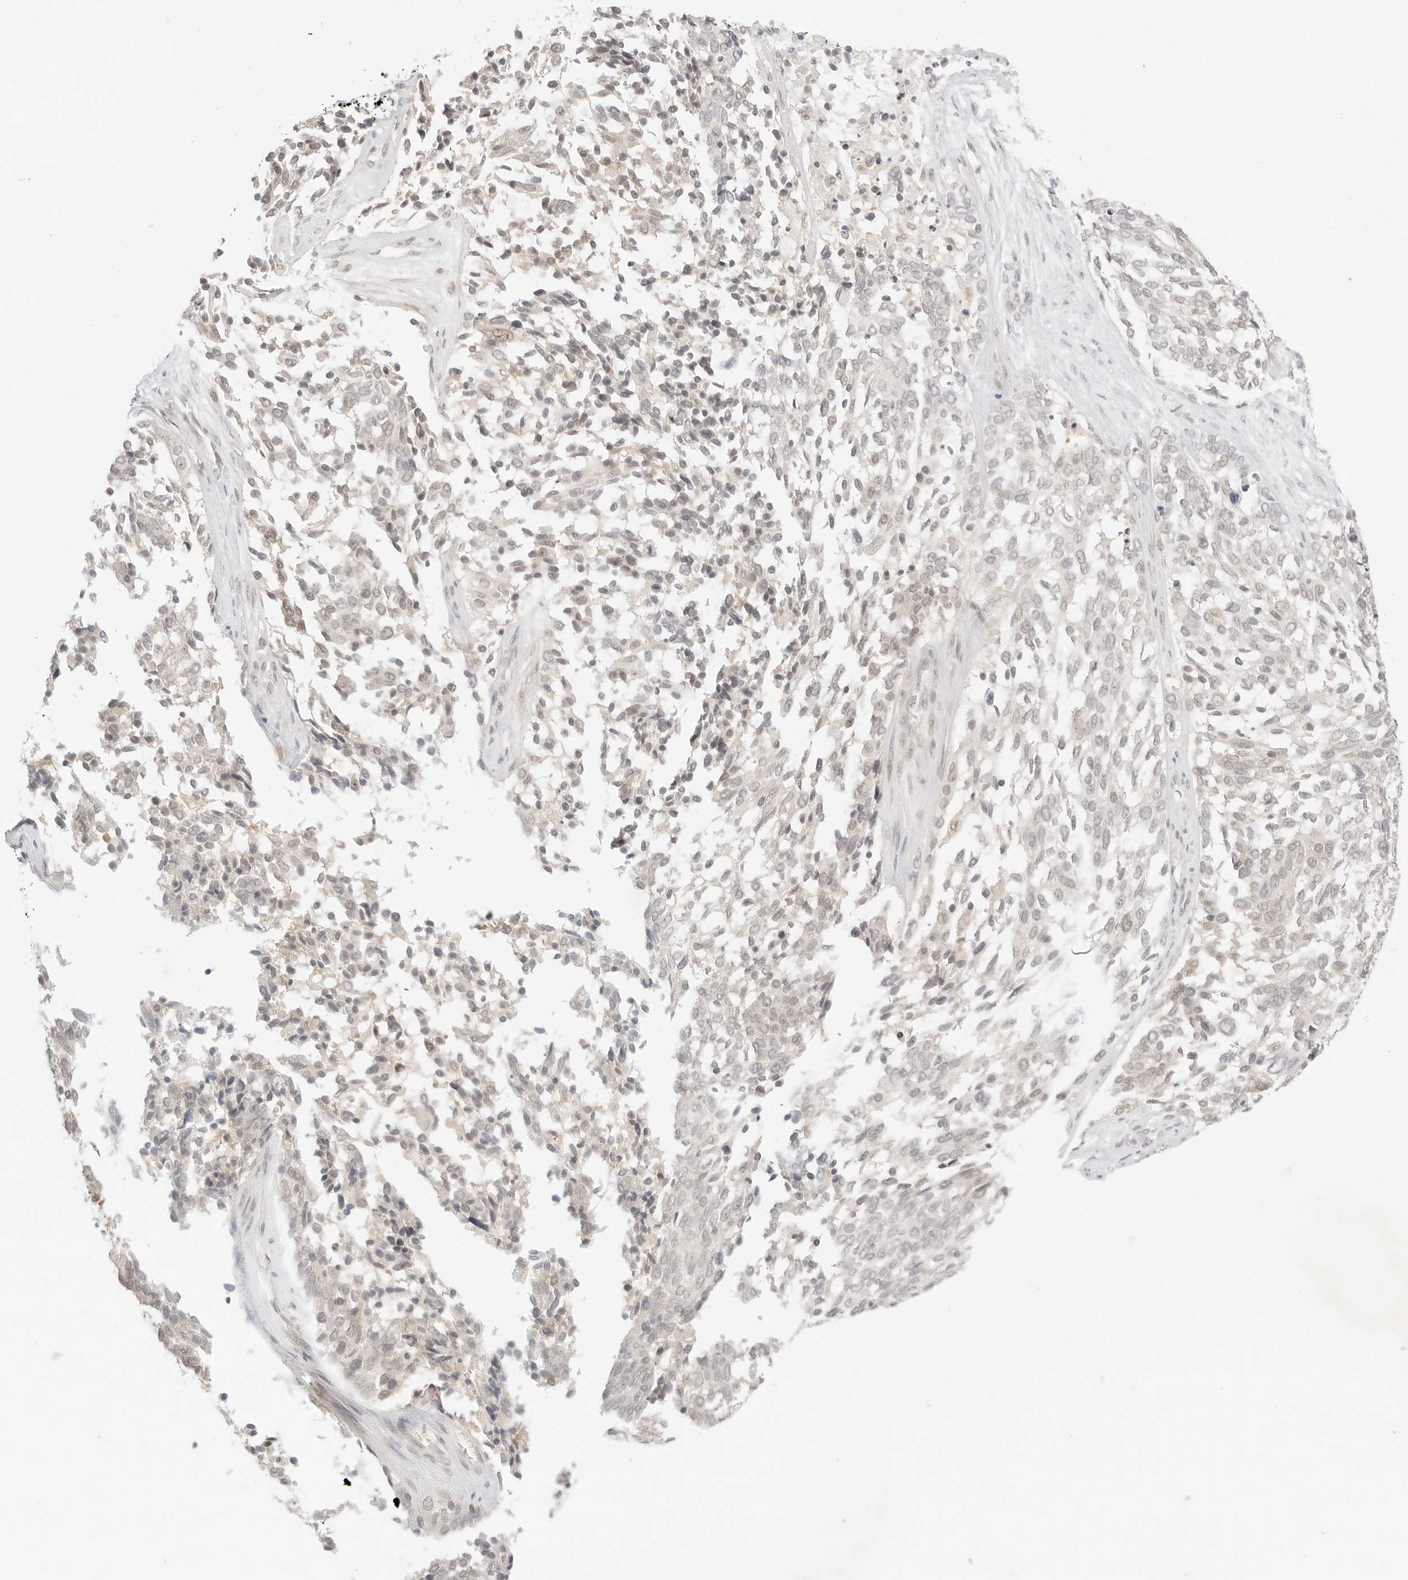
{"staining": {"intensity": "weak", "quantity": "25%-75%", "location": "cytoplasmic/membranous"}, "tissue": "ovarian cancer", "cell_type": "Tumor cells", "image_type": "cancer", "snomed": [{"axis": "morphology", "description": "Cystadenocarcinoma, serous, NOS"}, {"axis": "topography", "description": "Ovary"}], "caption": "High-magnification brightfield microscopy of ovarian serous cystadenocarcinoma stained with DAB (brown) and counterstained with hematoxylin (blue). tumor cells exhibit weak cytoplasmic/membranous positivity is present in approximately25%-75% of cells. The staining was performed using DAB, with brown indicating positive protein expression. Nuclei are stained blue with hematoxylin.", "gene": "RPS6KL1", "patient": {"sex": "female", "age": 44}}